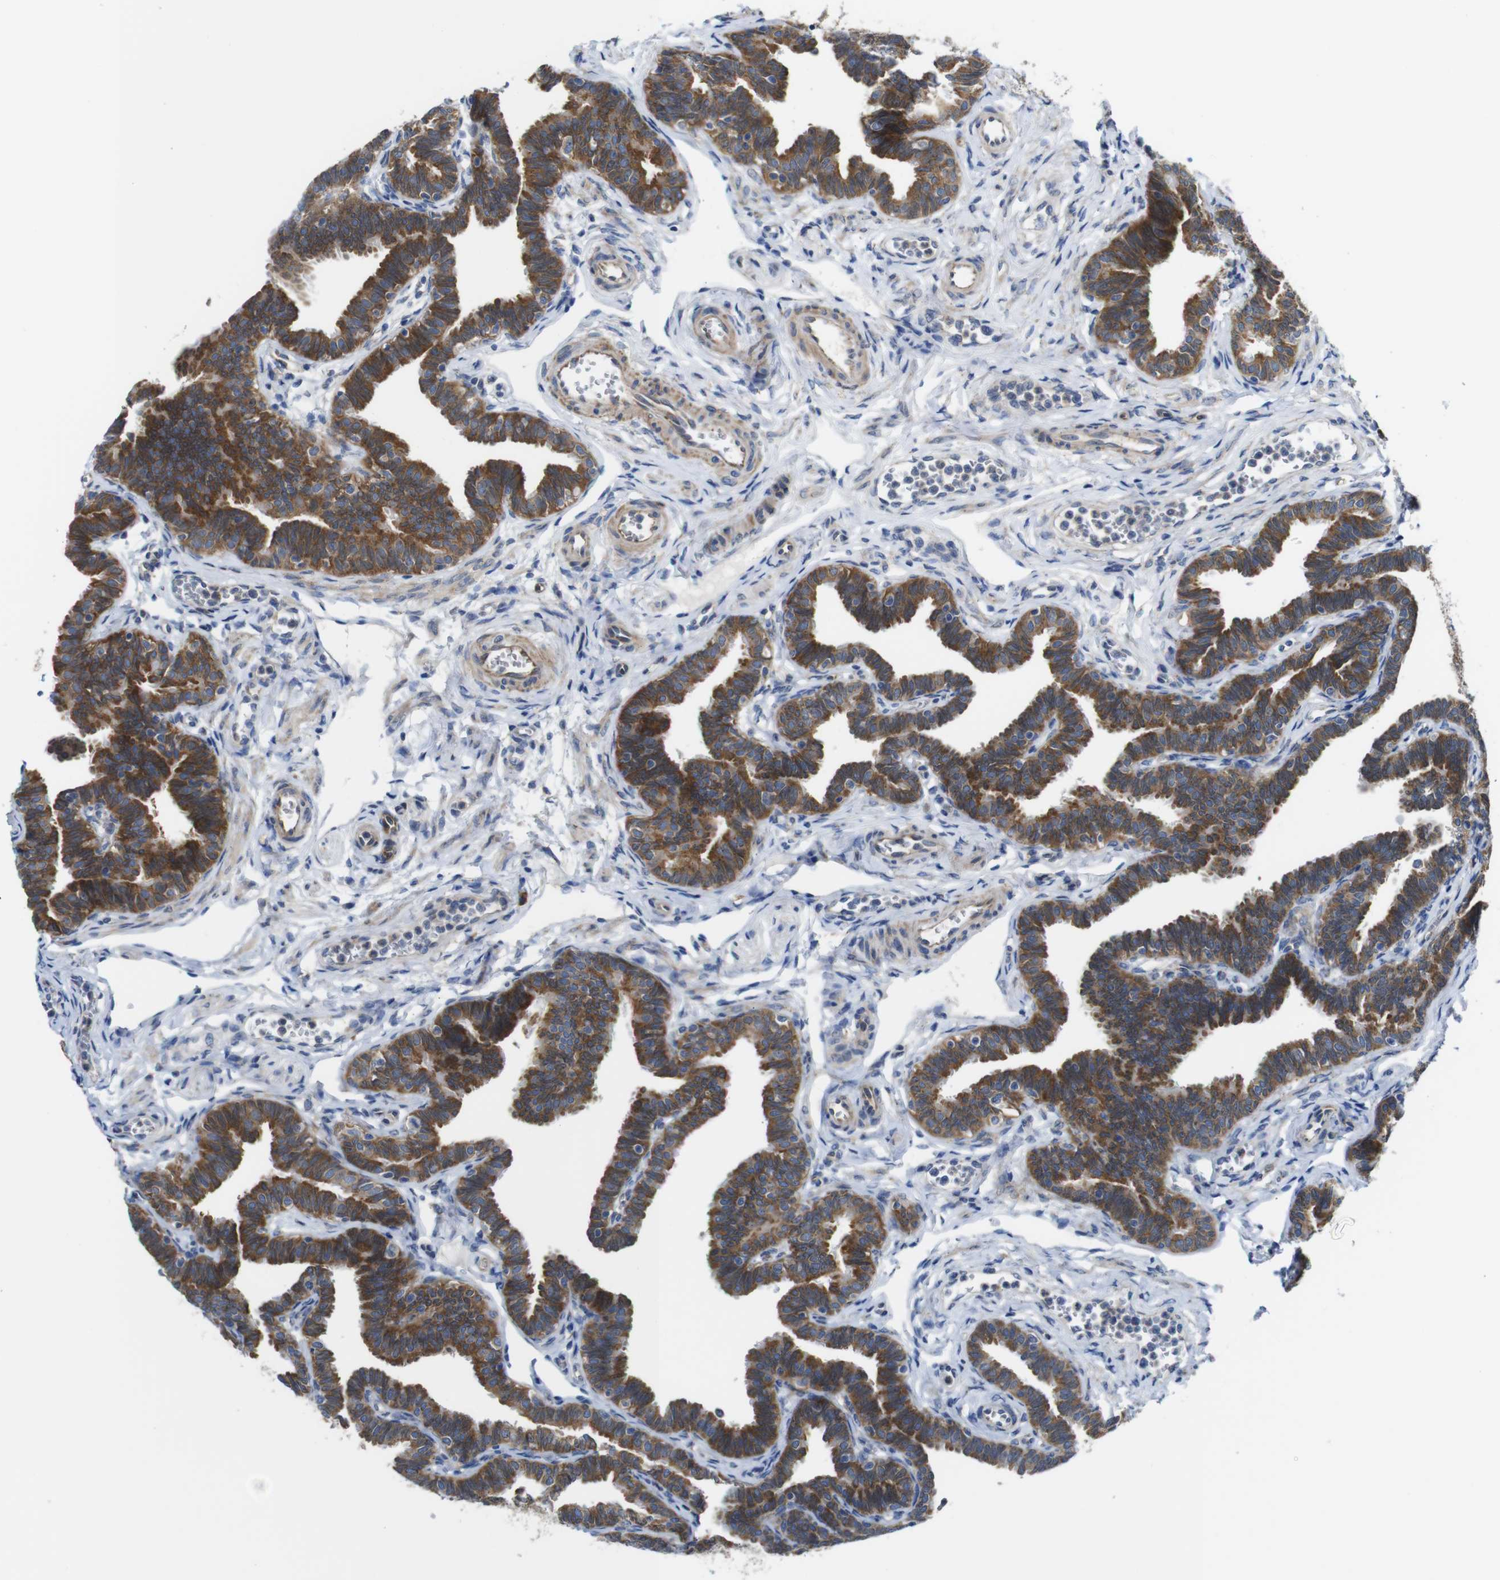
{"staining": {"intensity": "strong", "quantity": ">75%", "location": "cytoplasmic/membranous"}, "tissue": "fallopian tube", "cell_type": "Glandular cells", "image_type": "normal", "snomed": [{"axis": "morphology", "description": "Normal tissue, NOS"}, {"axis": "topography", "description": "Fallopian tube"}, {"axis": "topography", "description": "Ovary"}], "caption": "Strong cytoplasmic/membranous expression for a protein is present in about >75% of glandular cells of unremarkable fallopian tube using immunohistochemistry (IHC).", "gene": "DDRGK1", "patient": {"sex": "female", "age": 23}}